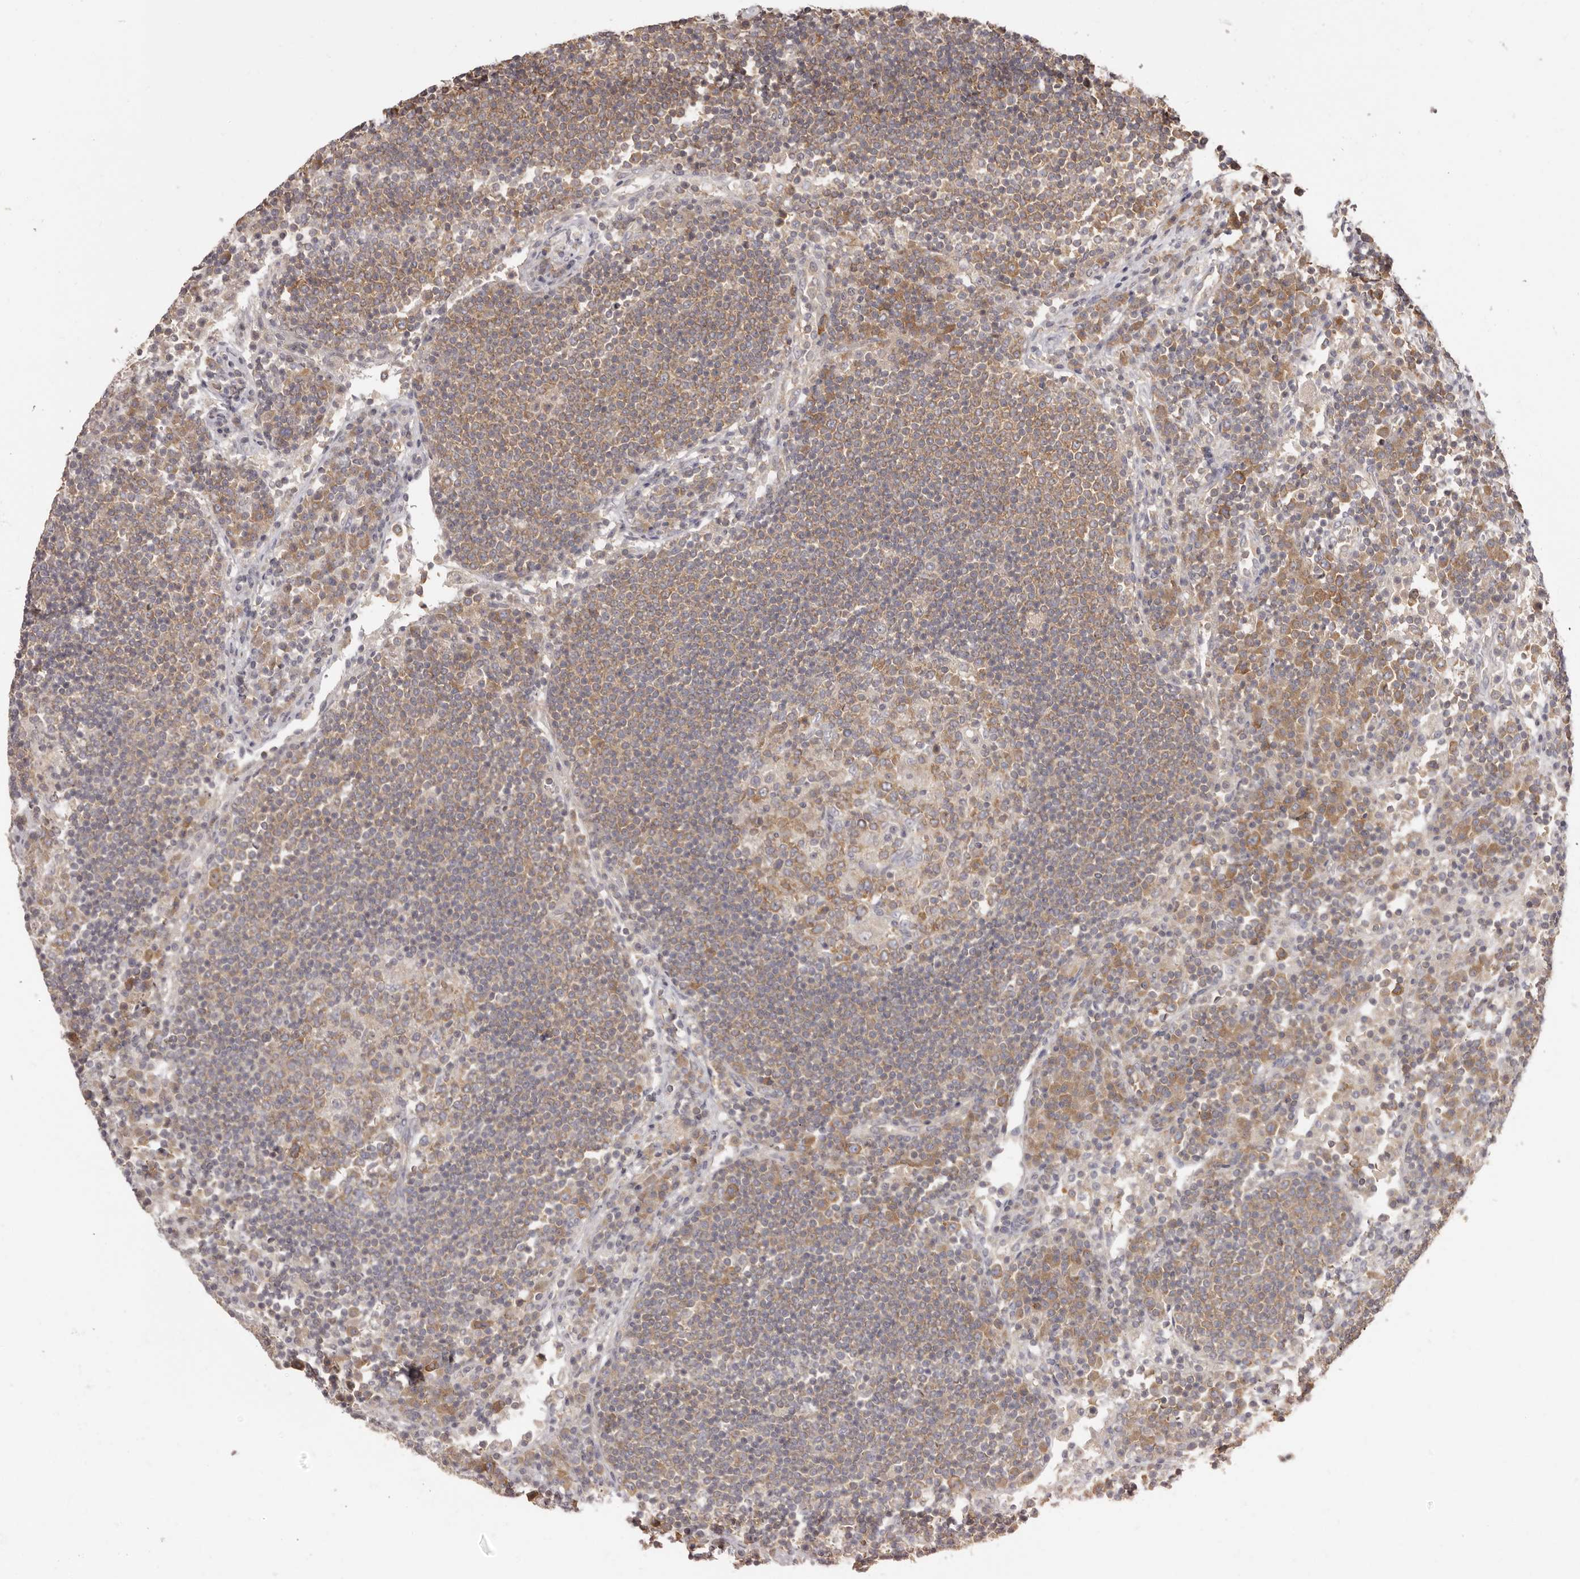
{"staining": {"intensity": "moderate", "quantity": ">75%", "location": "cytoplasmic/membranous"}, "tissue": "lymph node", "cell_type": "Germinal center cells", "image_type": "normal", "snomed": [{"axis": "morphology", "description": "Normal tissue, NOS"}, {"axis": "topography", "description": "Lymph node"}], "caption": "The micrograph displays immunohistochemical staining of benign lymph node. There is moderate cytoplasmic/membranous positivity is identified in approximately >75% of germinal center cells. Using DAB (brown) and hematoxylin (blue) stains, captured at high magnification using brightfield microscopy.", "gene": "EEF1E1", "patient": {"sex": "female", "age": 53}}